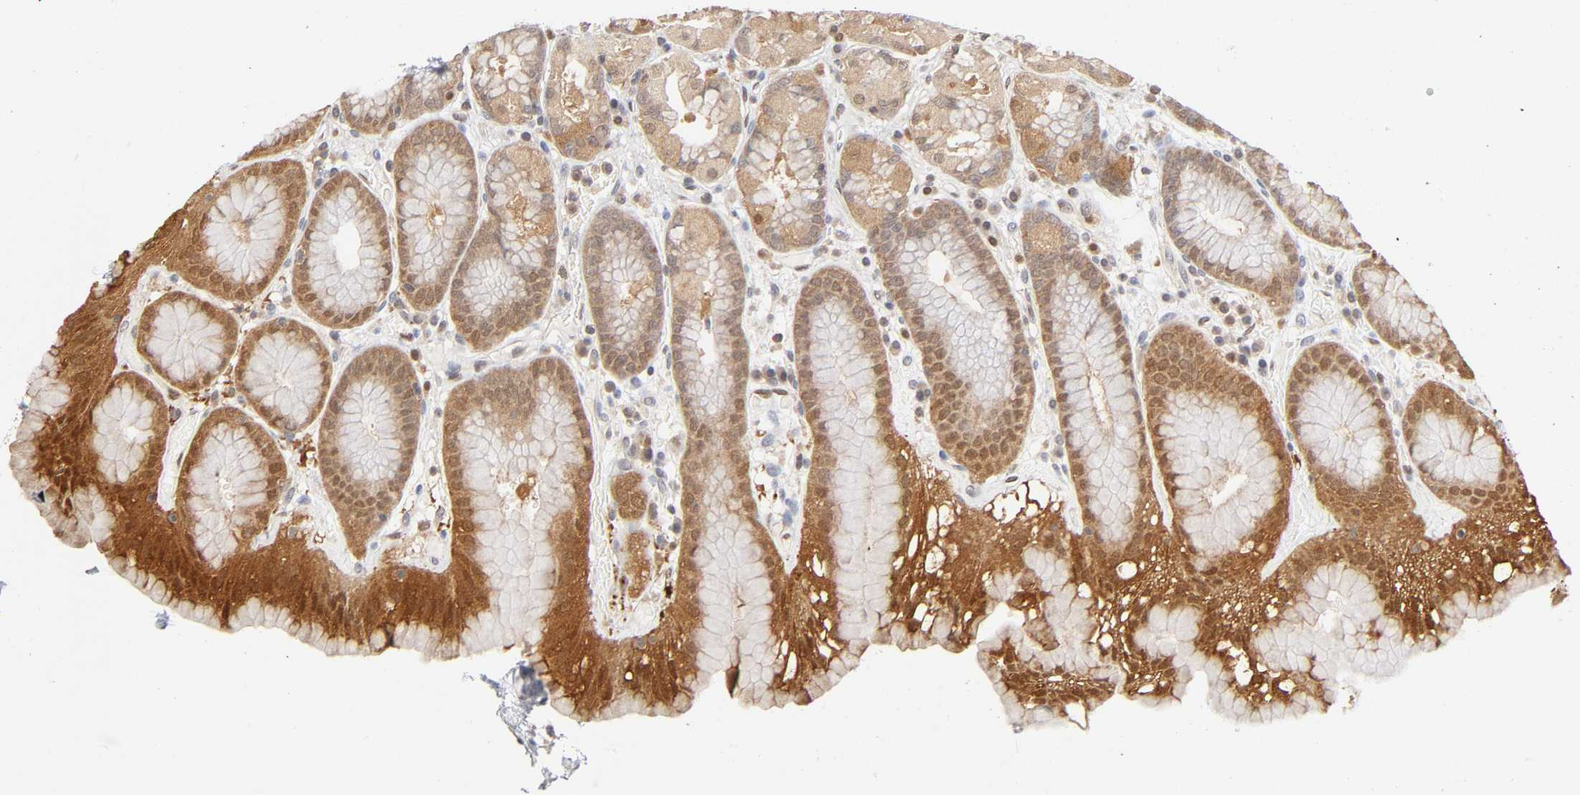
{"staining": {"intensity": "strong", "quantity": "25%-75%", "location": "cytoplasmic/membranous"}, "tissue": "stomach", "cell_type": "Glandular cells", "image_type": "normal", "snomed": [{"axis": "morphology", "description": "Normal tissue, NOS"}, {"axis": "topography", "description": "Stomach, upper"}, {"axis": "topography", "description": "Stomach"}], "caption": "High-magnification brightfield microscopy of unremarkable stomach stained with DAB (brown) and counterstained with hematoxylin (blue). glandular cells exhibit strong cytoplasmic/membranous expression is identified in approximately25%-75% of cells.", "gene": "DFFB", "patient": {"sex": "male", "age": 76}}